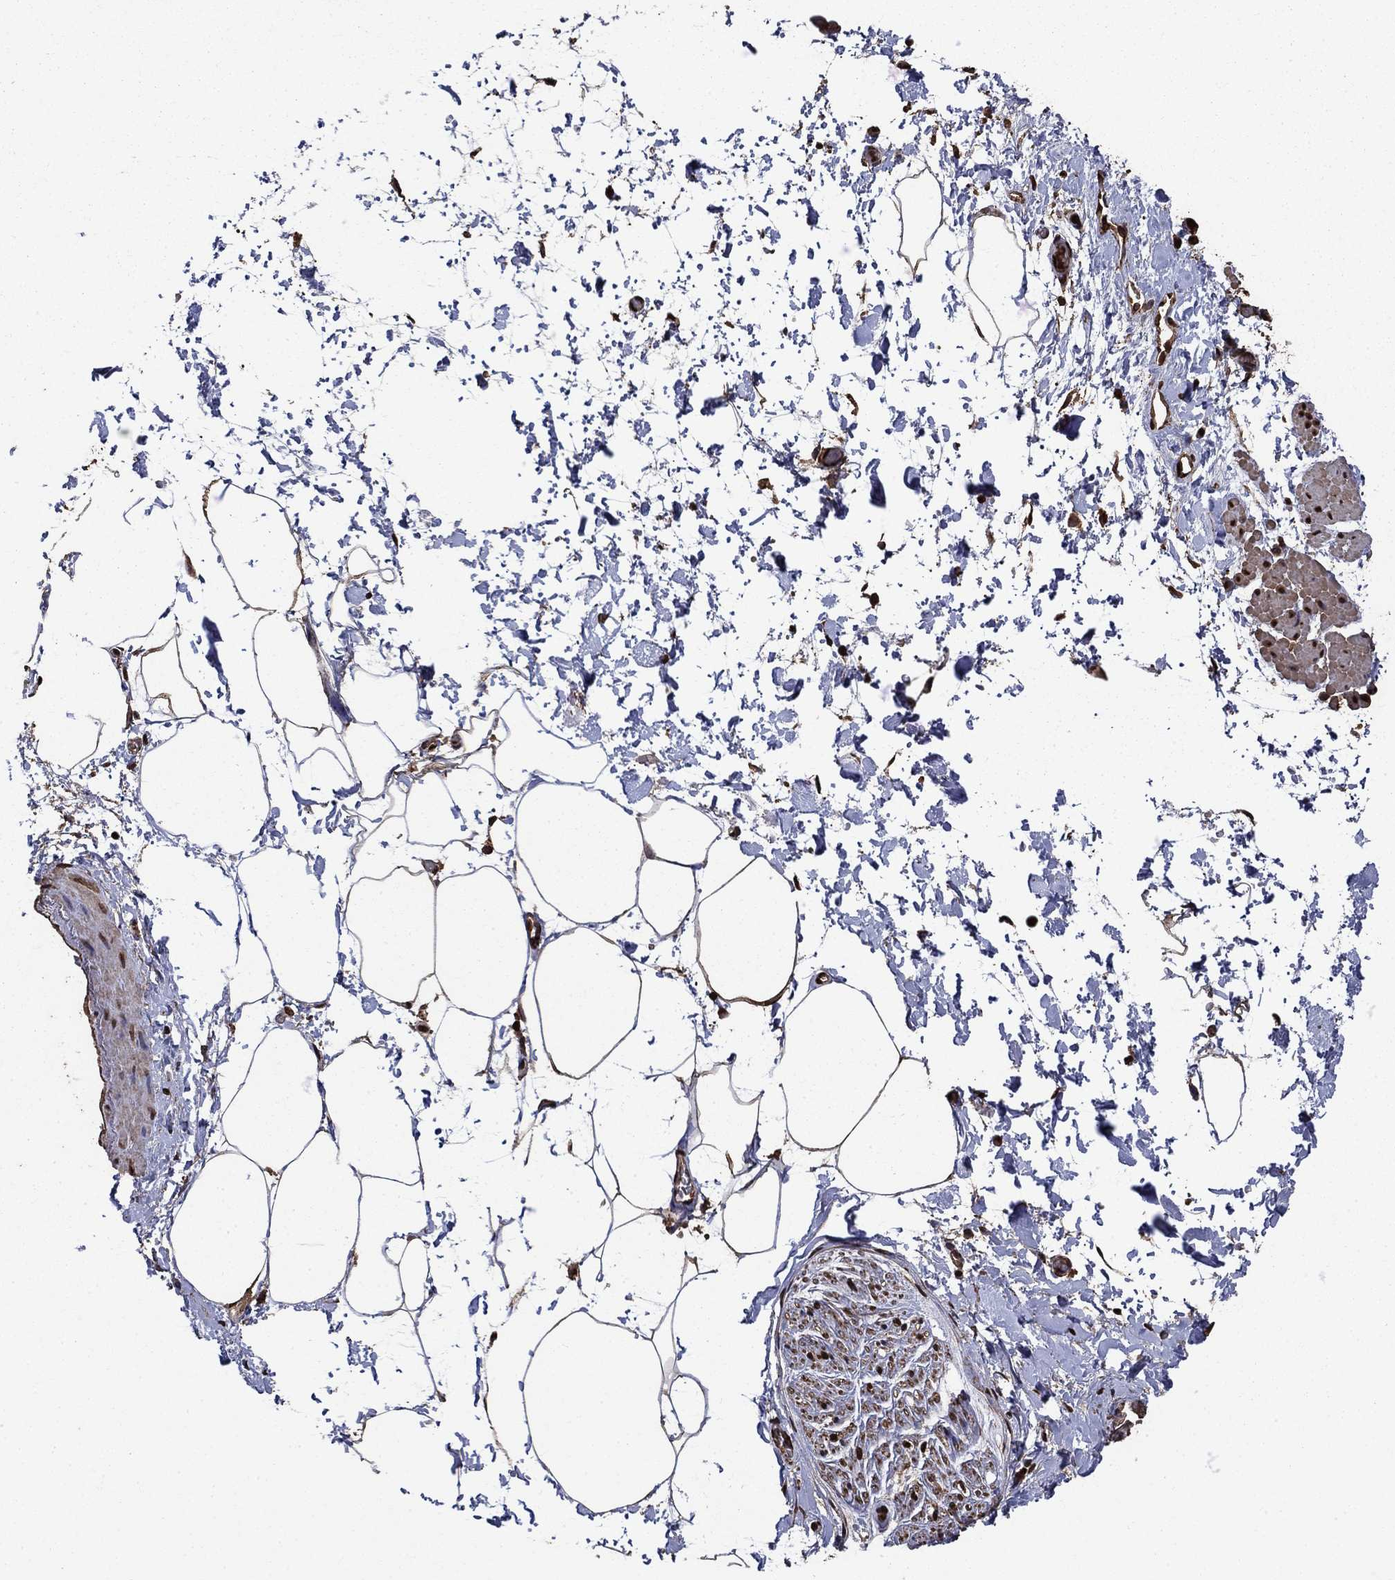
{"staining": {"intensity": "negative", "quantity": "none", "location": "none"}, "tissue": "adipose tissue", "cell_type": "Adipocytes", "image_type": "normal", "snomed": [{"axis": "morphology", "description": "Normal tissue, NOS"}, {"axis": "topography", "description": "Soft tissue"}, {"axis": "topography", "description": "Adipose tissue"}, {"axis": "topography", "description": "Vascular tissue"}, {"axis": "topography", "description": "Peripheral nerve tissue"}], "caption": "Immunohistochemistry of unremarkable human adipose tissue displays no positivity in adipocytes.", "gene": "GAPDH", "patient": {"sex": "male", "age": 68}}